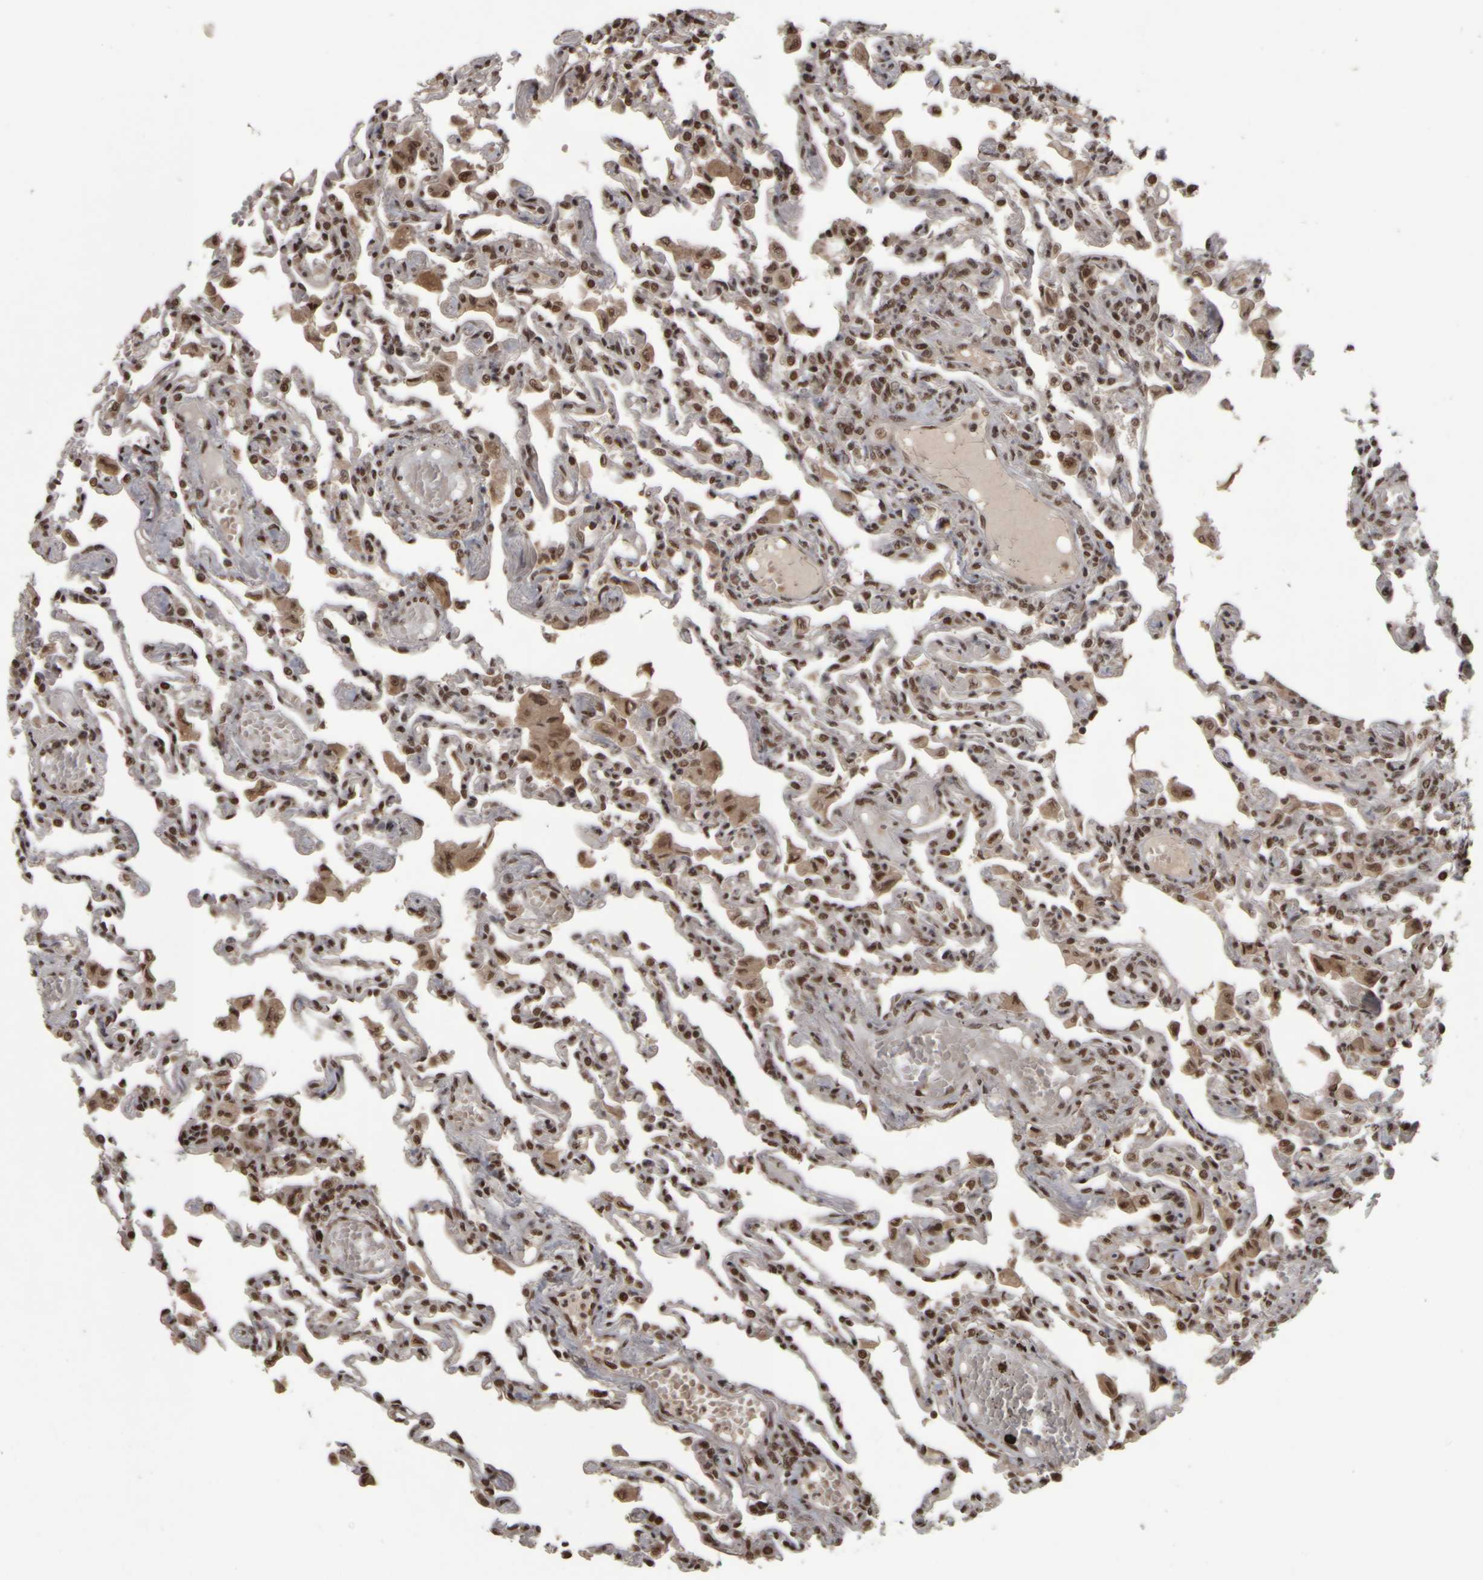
{"staining": {"intensity": "strong", "quantity": ">75%", "location": "cytoplasmic/membranous,nuclear"}, "tissue": "lung", "cell_type": "Alveolar cells", "image_type": "normal", "snomed": [{"axis": "morphology", "description": "Normal tissue, NOS"}, {"axis": "topography", "description": "Bronchus"}, {"axis": "topography", "description": "Lung"}], "caption": "Immunohistochemical staining of normal human lung displays high levels of strong cytoplasmic/membranous,nuclear expression in approximately >75% of alveolar cells. (Brightfield microscopy of DAB IHC at high magnification).", "gene": "ZFHX4", "patient": {"sex": "female", "age": 49}}